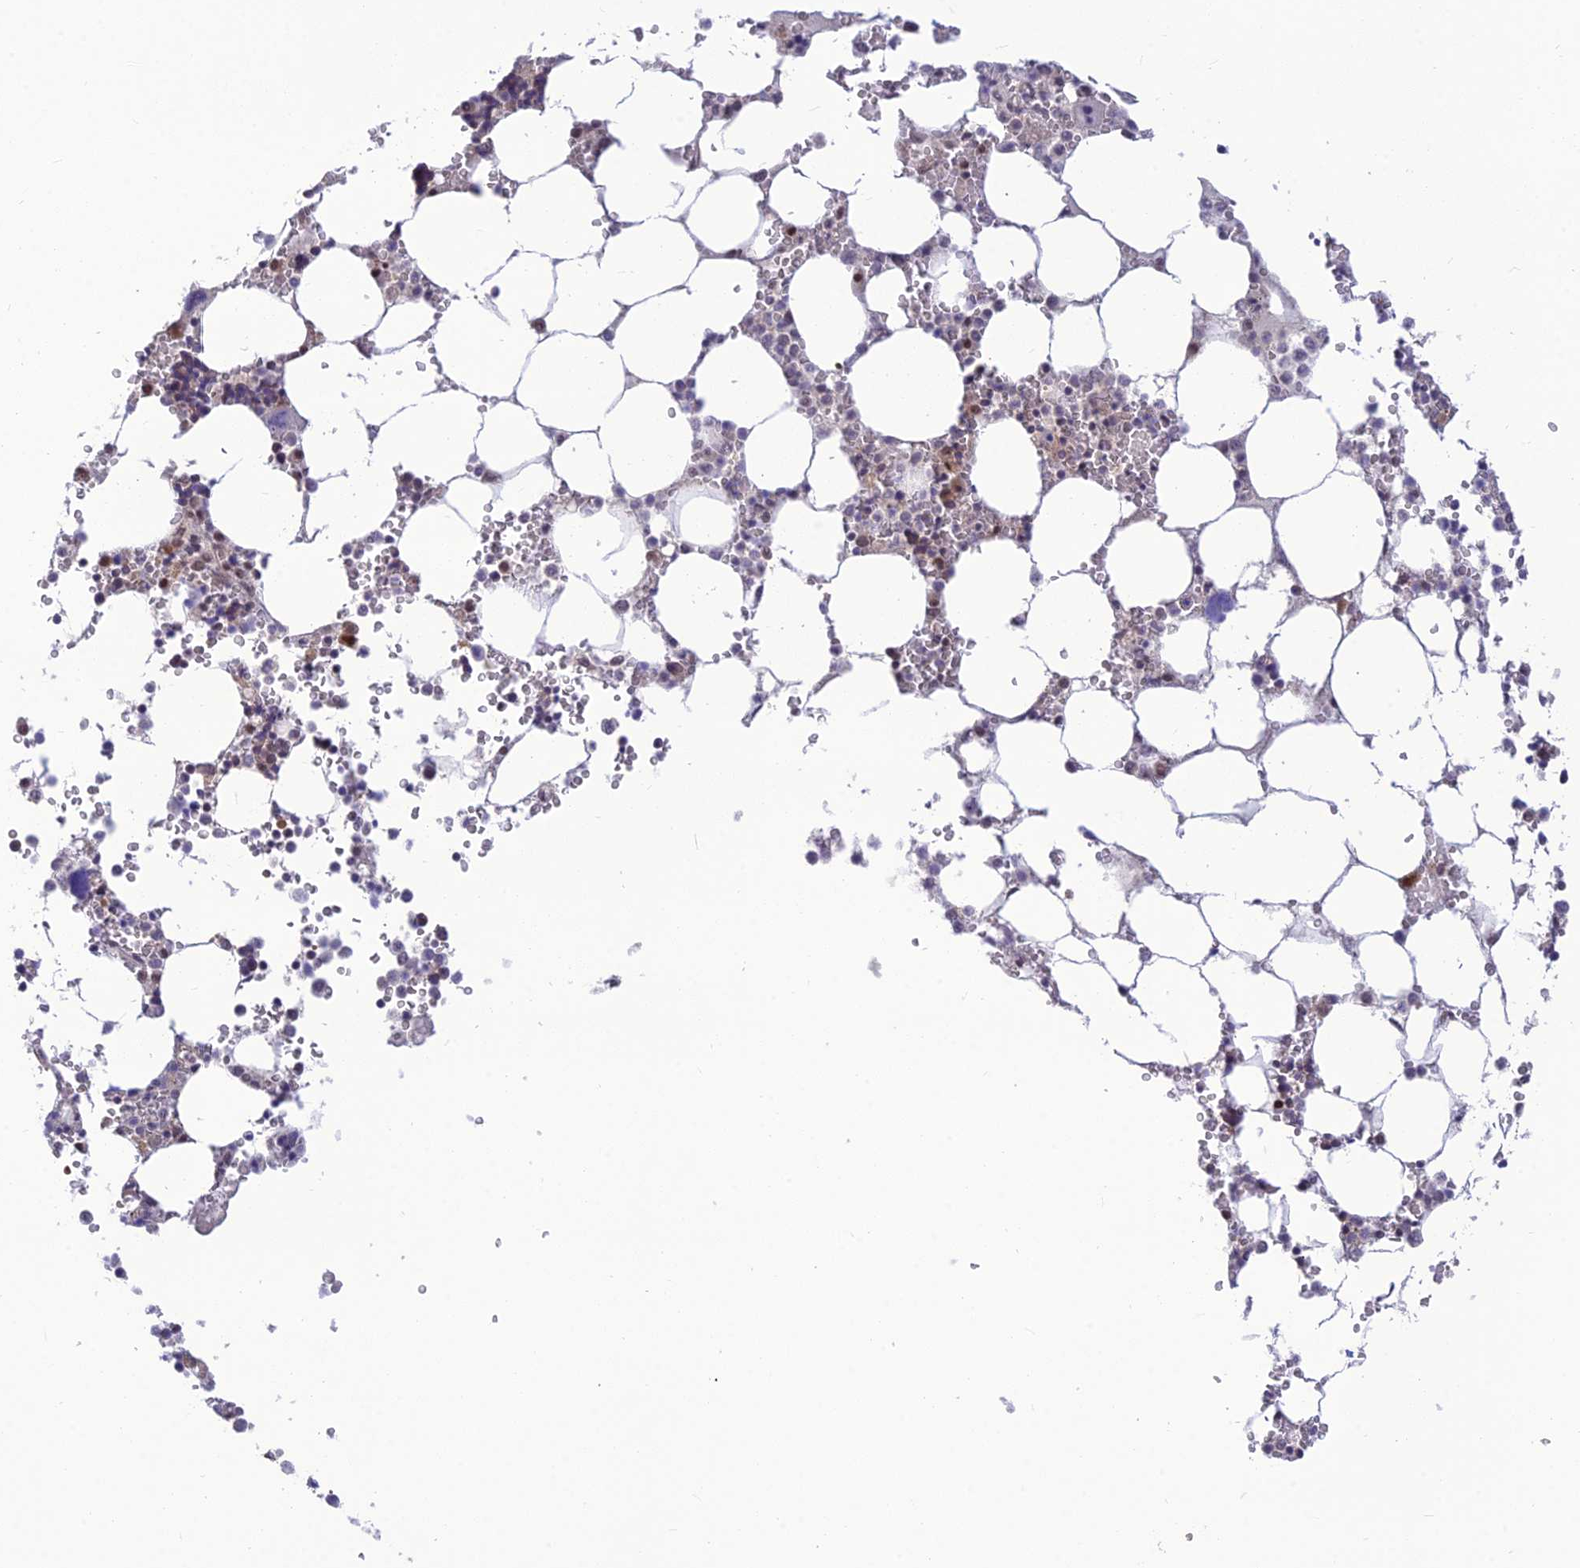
{"staining": {"intensity": "moderate", "quantity": "<25%", "location": "cytoplasmic/membranous,nuclear"}, "tissue": "bone marrow", "cell_type": "Hematopoietic cells", "image_type": "normal", "snomed": [{"axis": "morphology", "description": "Normal tissue, NOS"}, {"axis": "topography", "description": "Bone marrow"}], "caption": "The image reveals a brown stain indicating the presence of a protein in the cytoplasmic/membranous,nuclear of hematopoietic cells in bone marrow. (DAB IHC with brightfield microscopy, high magnification).", "gene": "ASPDH", "patient": {"sex": "male", "age": 64}}